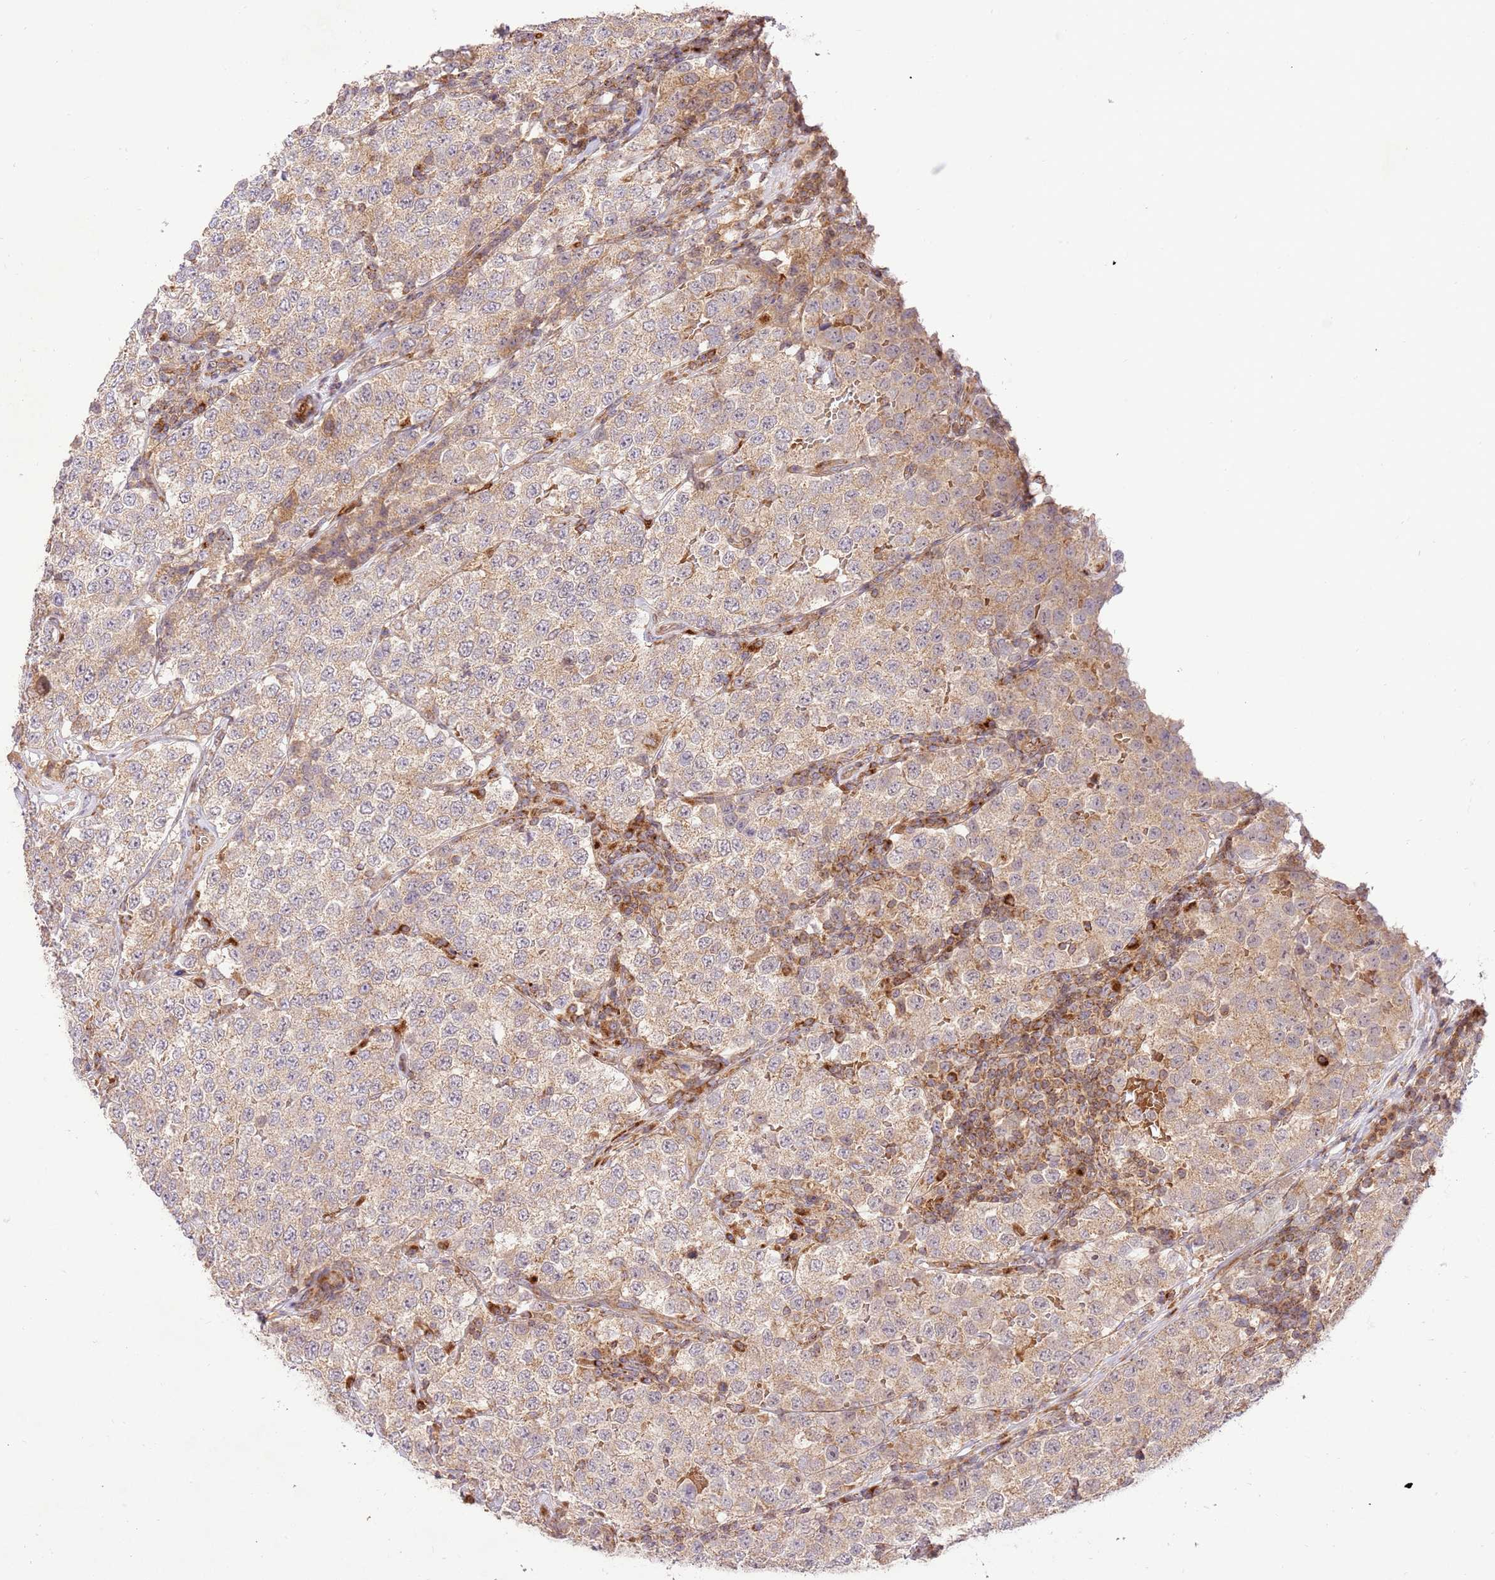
{"staining": {"intensity": "weak", "quantity": "25%-75%", "location": "cytoplasmic/membranous"}, "tissue": "testis cancer", "cell_type": "Tumor cells", "image_type": "cancer", "snomed": [{"axis": "morphology", "description": "Seminoma, NOS"}, {"axis": "topography", "description": "Testis"}], "caption": "Protein expression analysis of human testis cancer reveals weak cytoplasmic/membranous positivity in approximately 25%-75% of tumor cells.", "gene": "SPATA2L", "patient": {"sex": "male", "age": 34}}